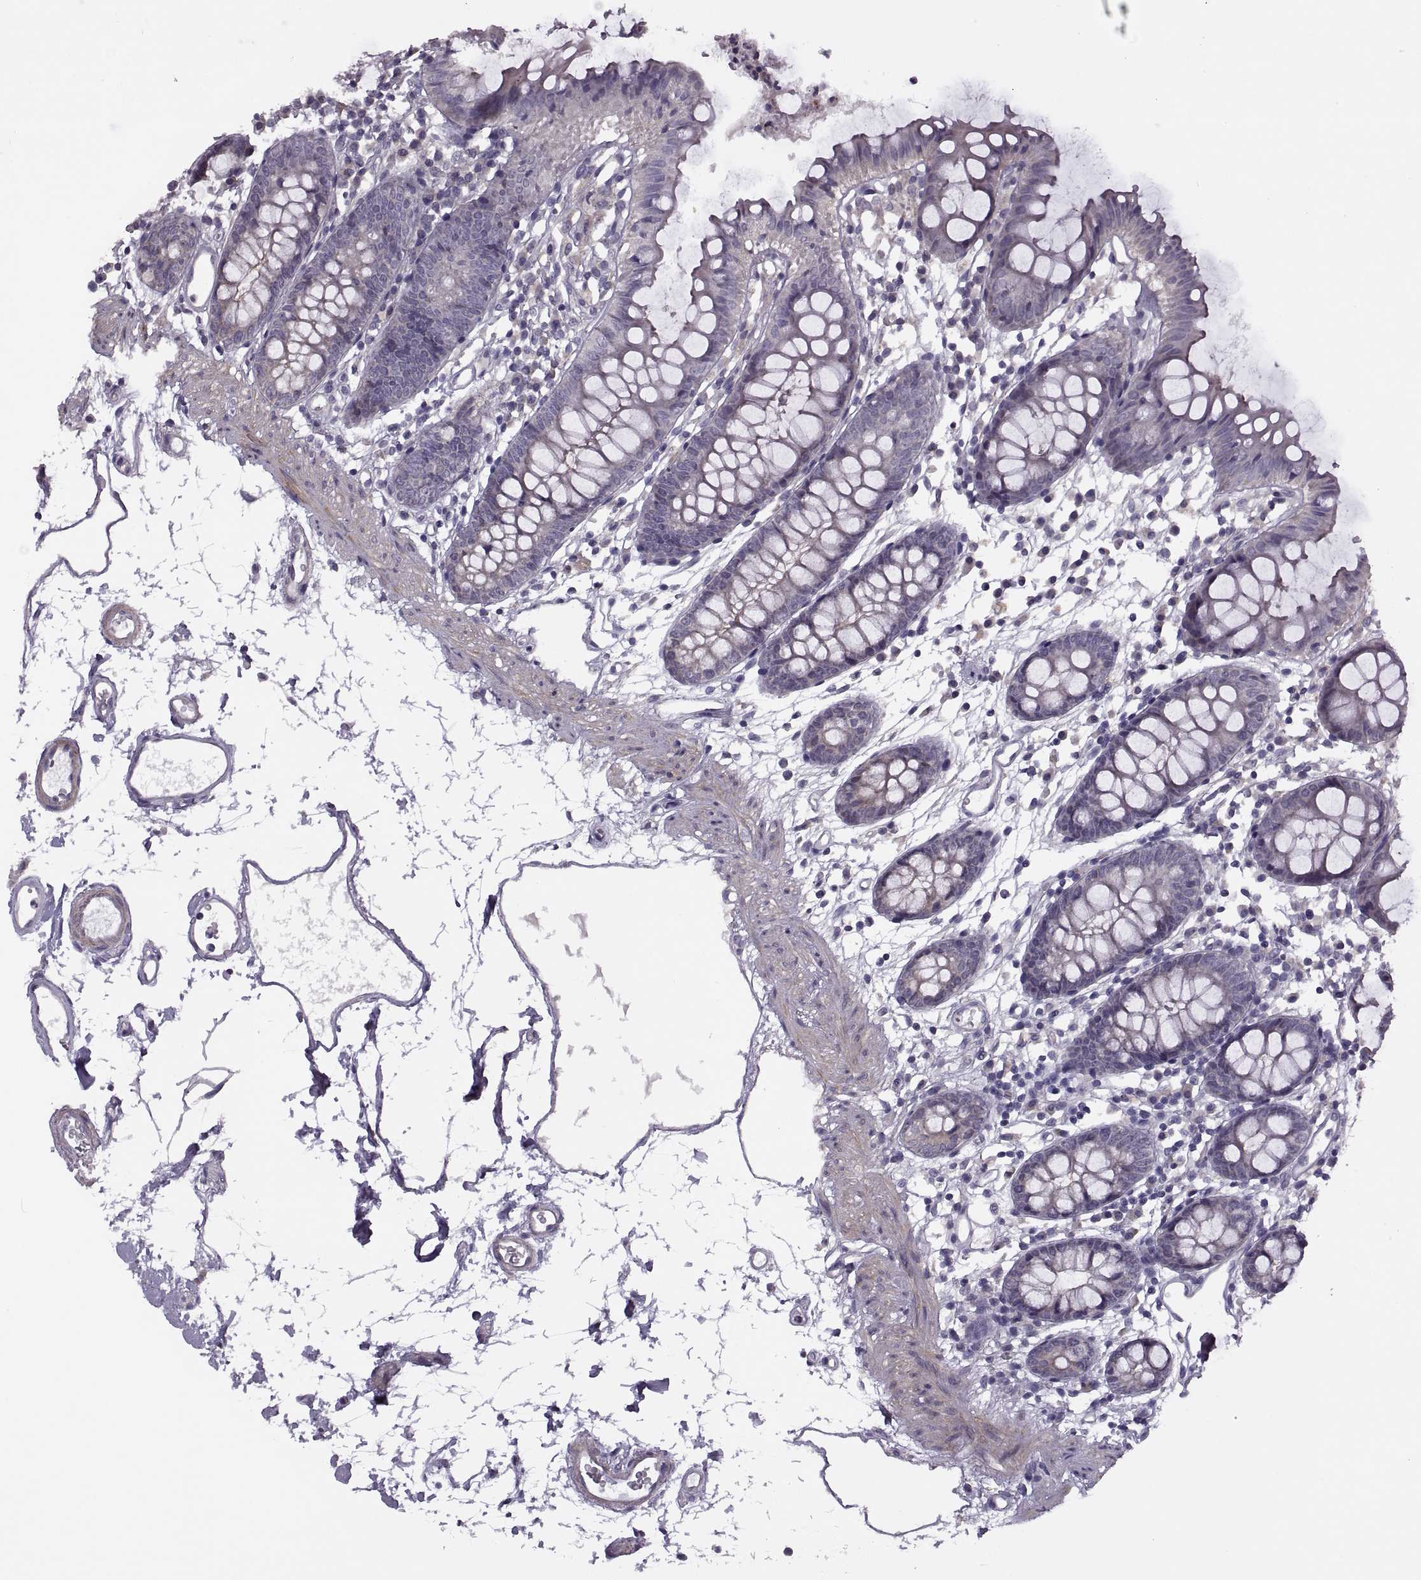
{"staining": {"intensity": "negative", "quantity": "none", "location": "none"}, "tissue": "colon", "cell_type": "Endothelial cells", "image_type": "normal", "snomed": [{"axis": "morphology", "description": "Normal tissue, NOS"}, {"axis": "topography", "description": "Colon"}], "caption": "Immunohistochemical staining of unremarkable colon displays no significant positivity in endothelial cells.", "gene": "RIPK4", "patient": {"sex": "female", "age": 84}}